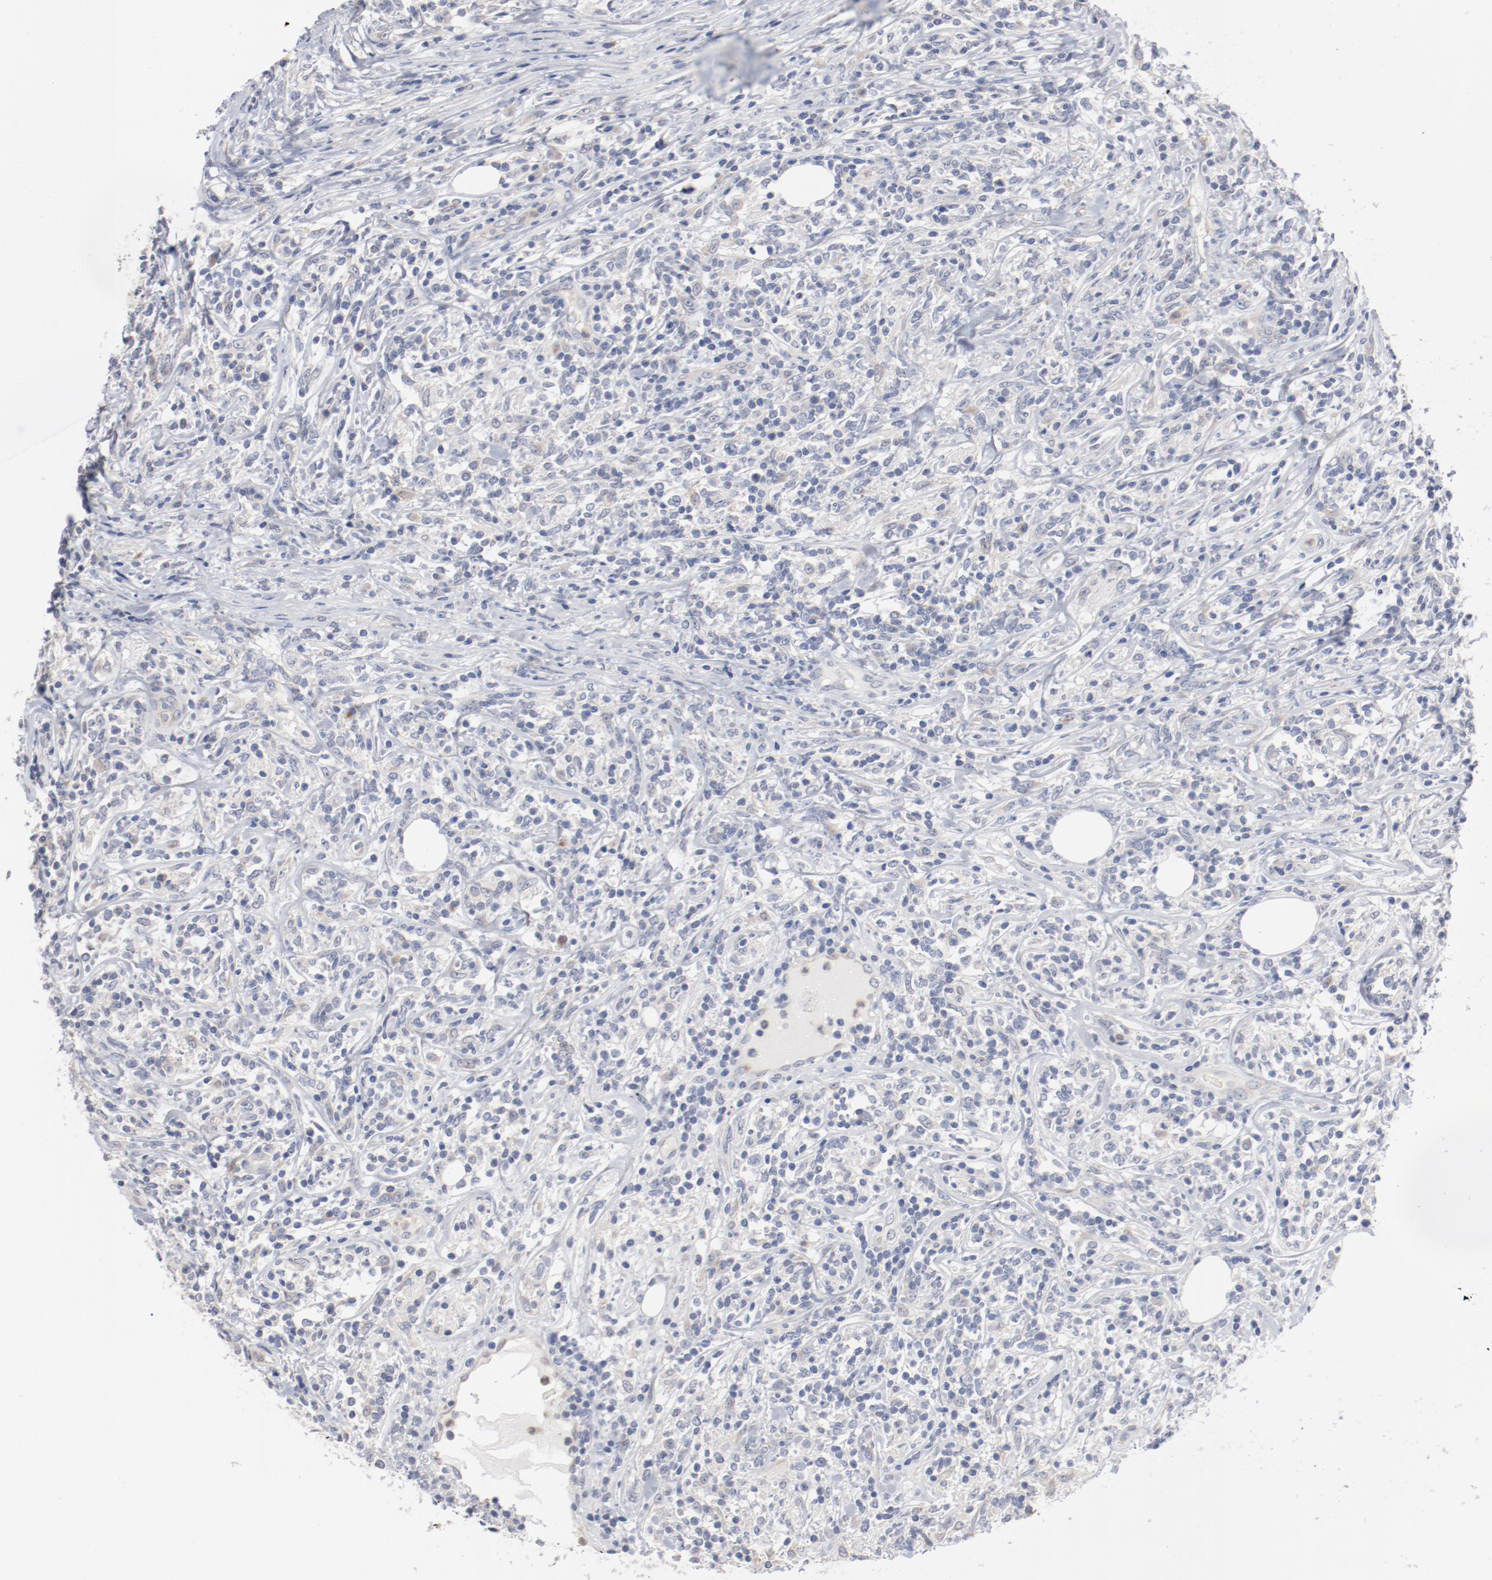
{"staining": {"intensity": "negative", "quantity": "none", "location": "none"}, "tissue": "lymphoma", "cell_type": "Tumor cells", "image_type": "cancer", "snomed": [{"axis": "morphology", "description": "Malignant lymphoma, non-Hodgkin's type, High grade"}, {"axis": "topography", "description": "Lymph node"}], "caption": "IHC image of neoplastic tissue: human lymphoma stained with DAB (3,3'-diaminobenzidine) exhibits no significant protein staining in tumor cells. (IHC, brightfield microscopy, high magnification).", "gene": "AK7", "patient": {"sex": "female", "age": 84}}